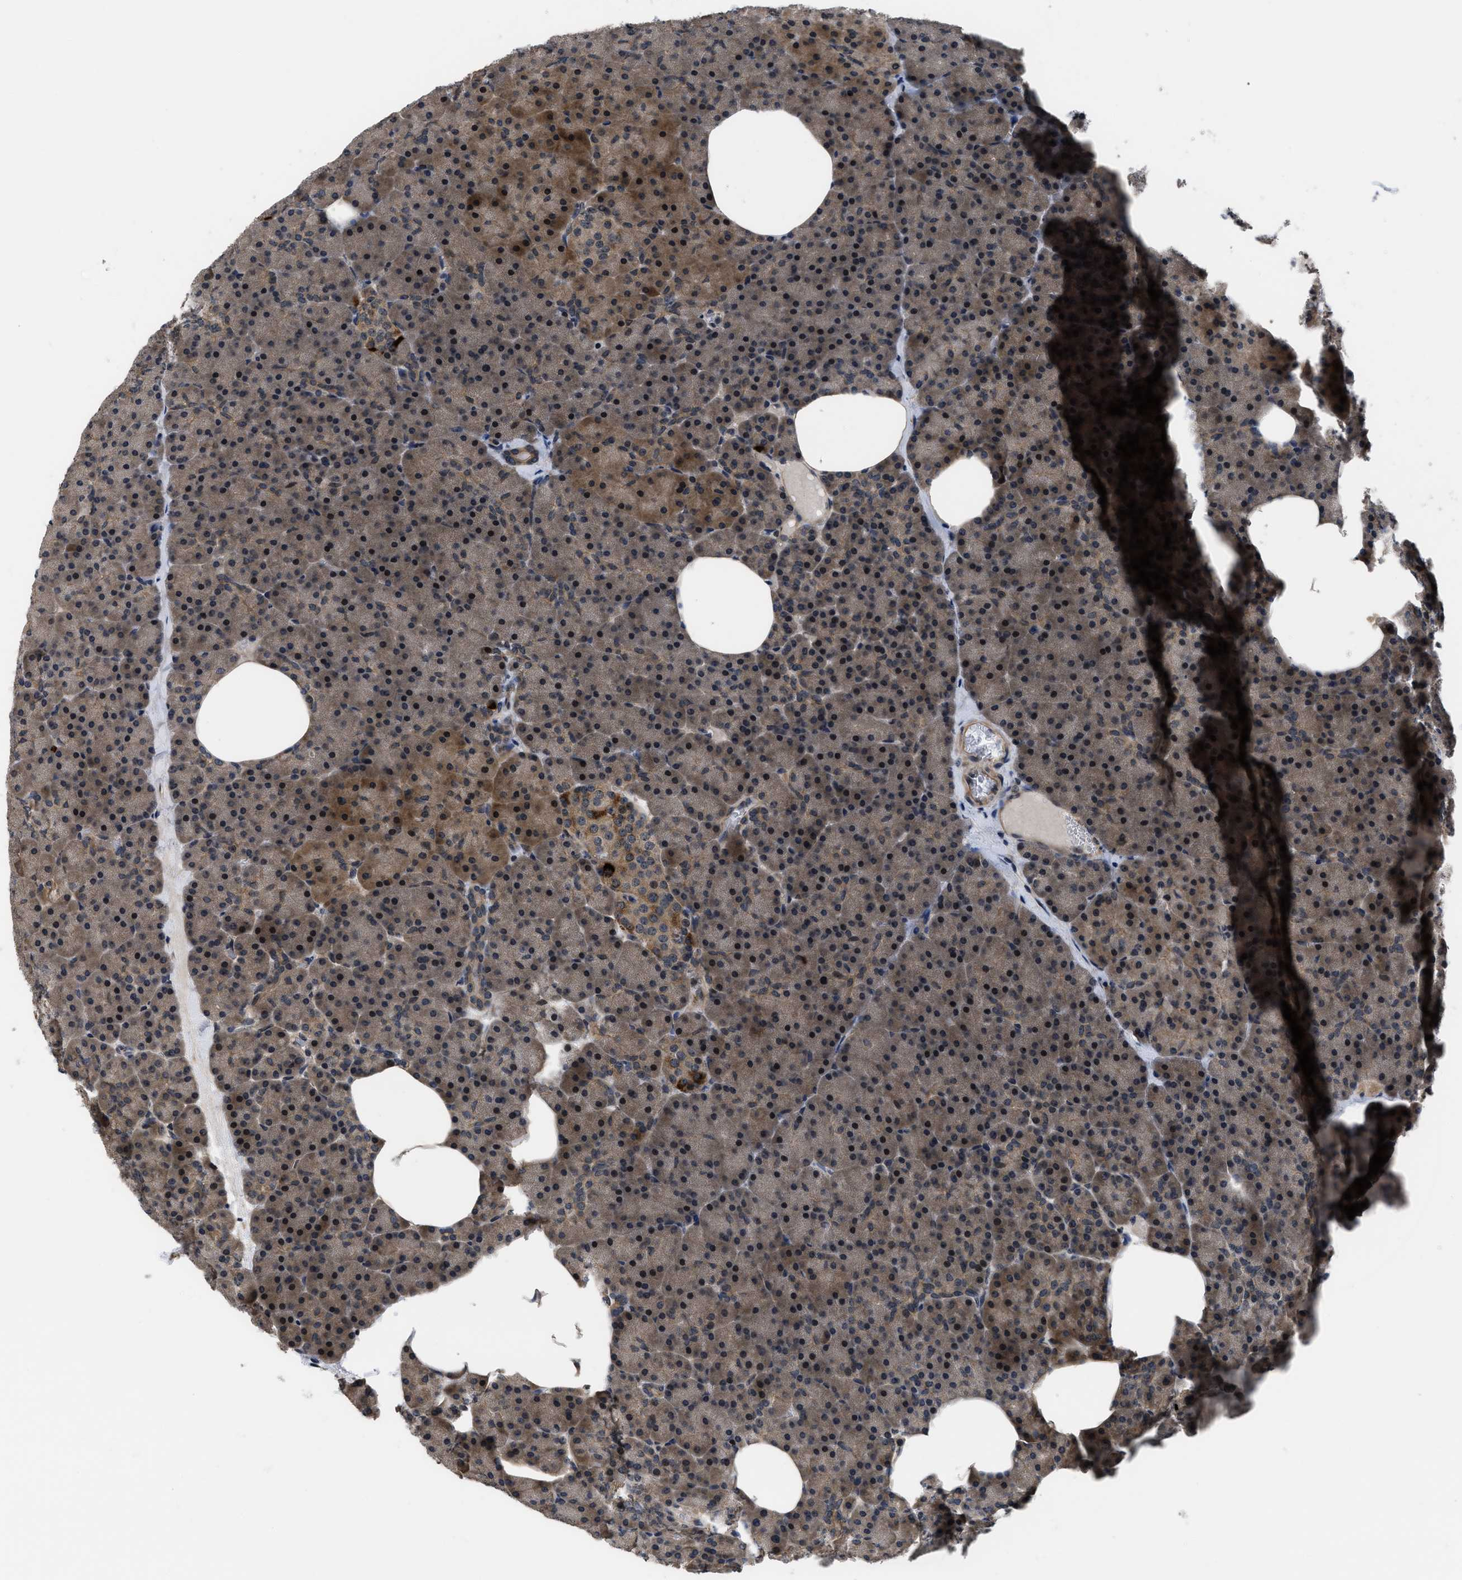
{"staining": {"intensity": "moderate", "quantity": ">75%", "location": "cytoplasmic/membranous,nuclear"}, "tissue": "pancreas", "cell_type": "Exocrine glandular cells", "image_type": "normal", "snomed": [{"axis": "morphology", "description": "Normal tissue, NOS"}, {"axis": "morphology", "description": "Carcinoid, malignant, NOS"}, {"axis": "topography", "description": "Pancreas"}], "caption": "Brown immunohistochemical staining in unremarkable human pancreas displays moderate cytoplasmic/membranous,nuclear staining in about >75% of exocrine glandular cells.", "gene": "DNAJC14", "patient": {"sex": "female", "age": 35}}